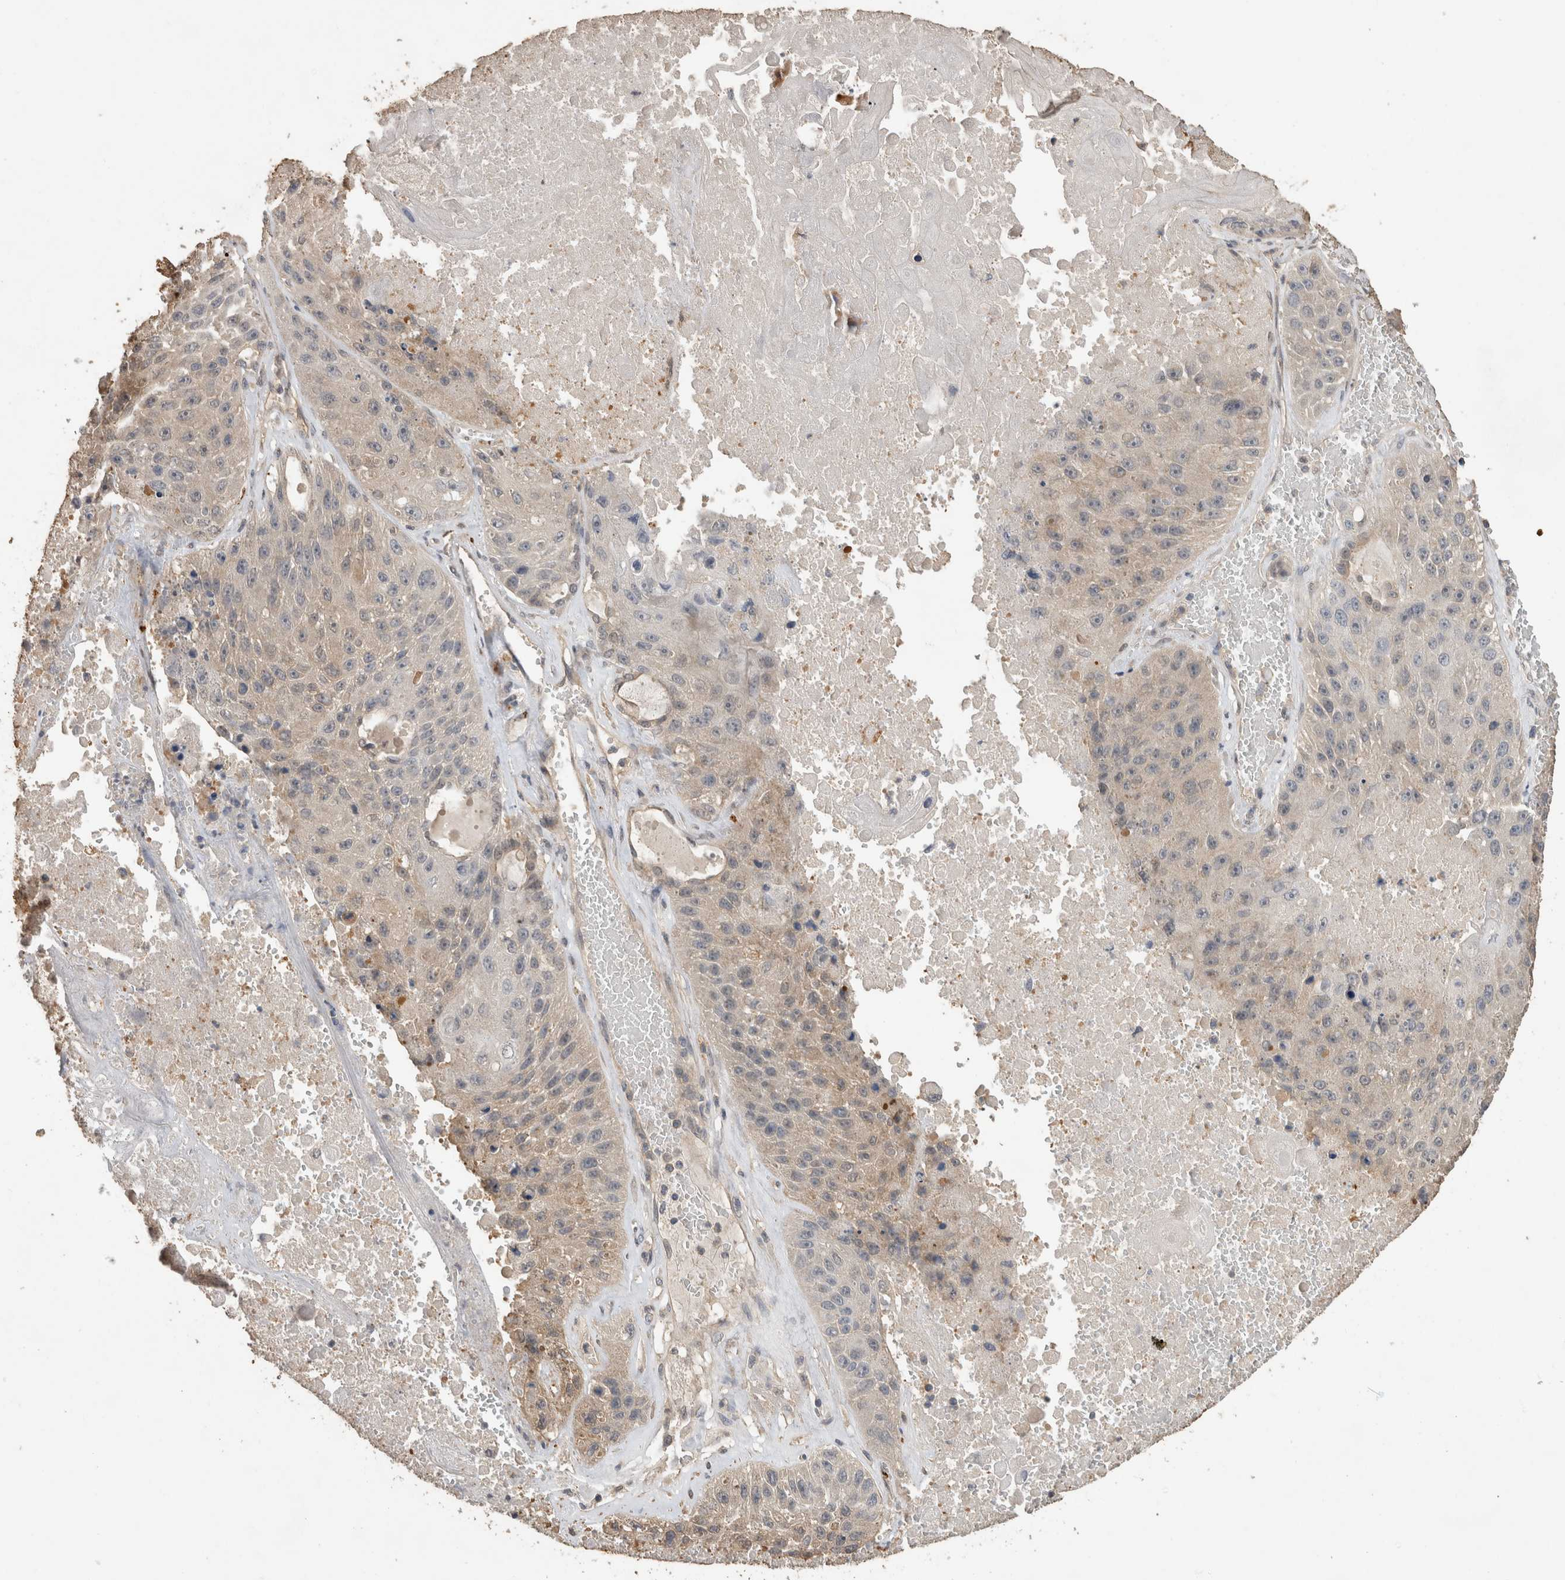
{"staining": {"intensity": "weak", "quantity": "<25%", "location": "cytoplasmic/membranous"}, "tissue": "lung cancer", "cell_type": "Tumor cells", "image_type": "cancer", "snomed": [{"axis": "morphology", "description": "Squamous cell carcinoma, NOS"}, {"axis": "topography", "description": "Lung"}], "caption": "Immunohistochemistry (IHC) photomicrograph of lung squamous cell carcinoma stained for a protein (brown), which exhibits no staining in tumor cells.", "gene": "RHPN1", "patient": {"sex": "male", "age": 61}}